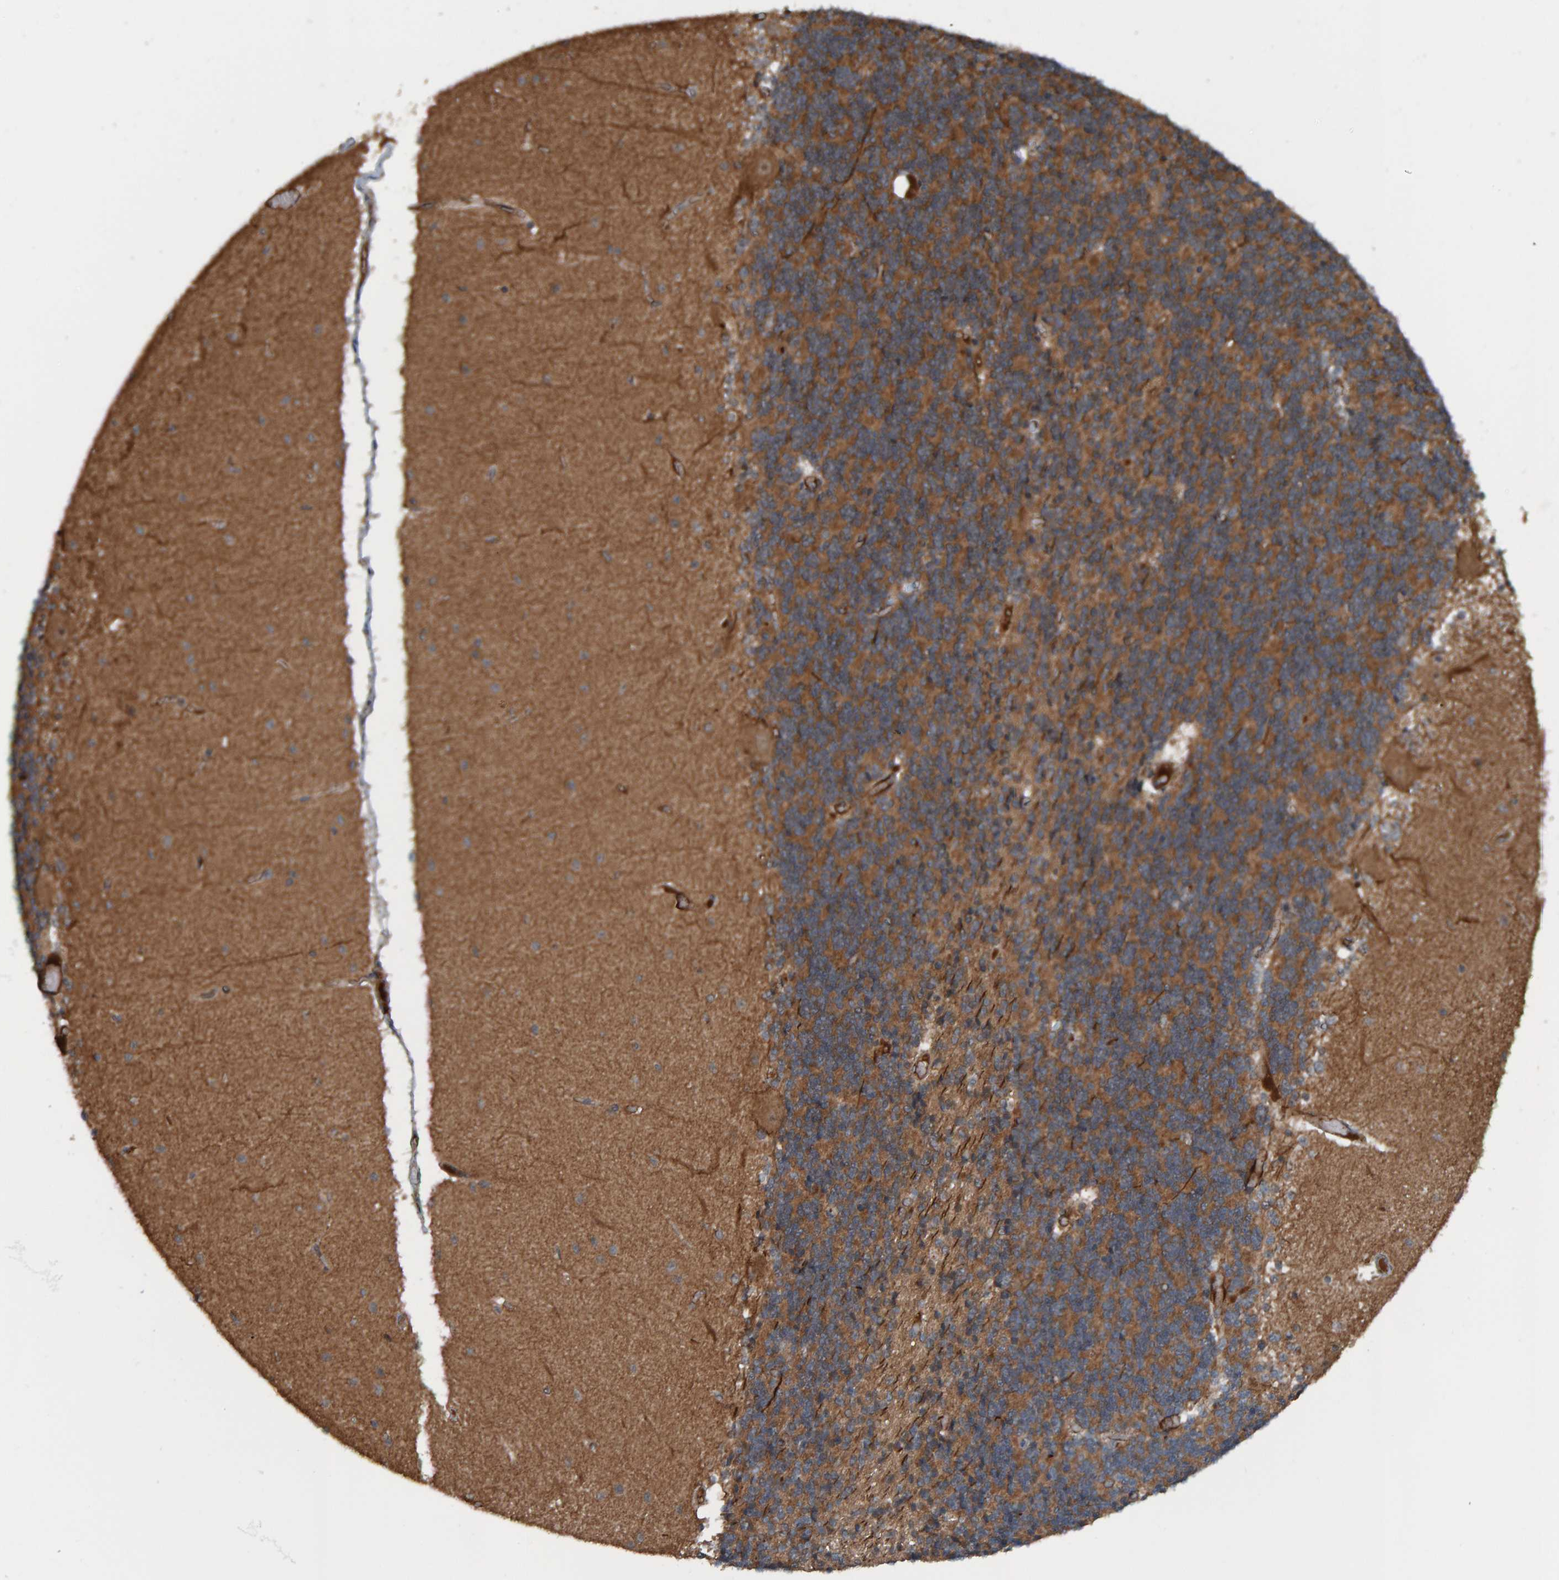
{"staining": {"intensity": "moderate", "quantity": ">75%", "location": "cytoplasmic/membranous"}, "tissue": "cerebellum", "cell_type": "Cells in granular layer", "image_type": "normal", "snomed": [{"axis": "morphology", "description": "Normal tissue, NOS"}, {"axis": "topography", "description": "Cerebellum"}], "caption": "Immunohistochemical staining of unremarkable cerebellum shows >75% levels of moderate cytoplasmic/membranous protein expression in about >75% of cells in granular layer.", "gene": "CUEDC1", "patient": {"sex": "female", "age": 54}}